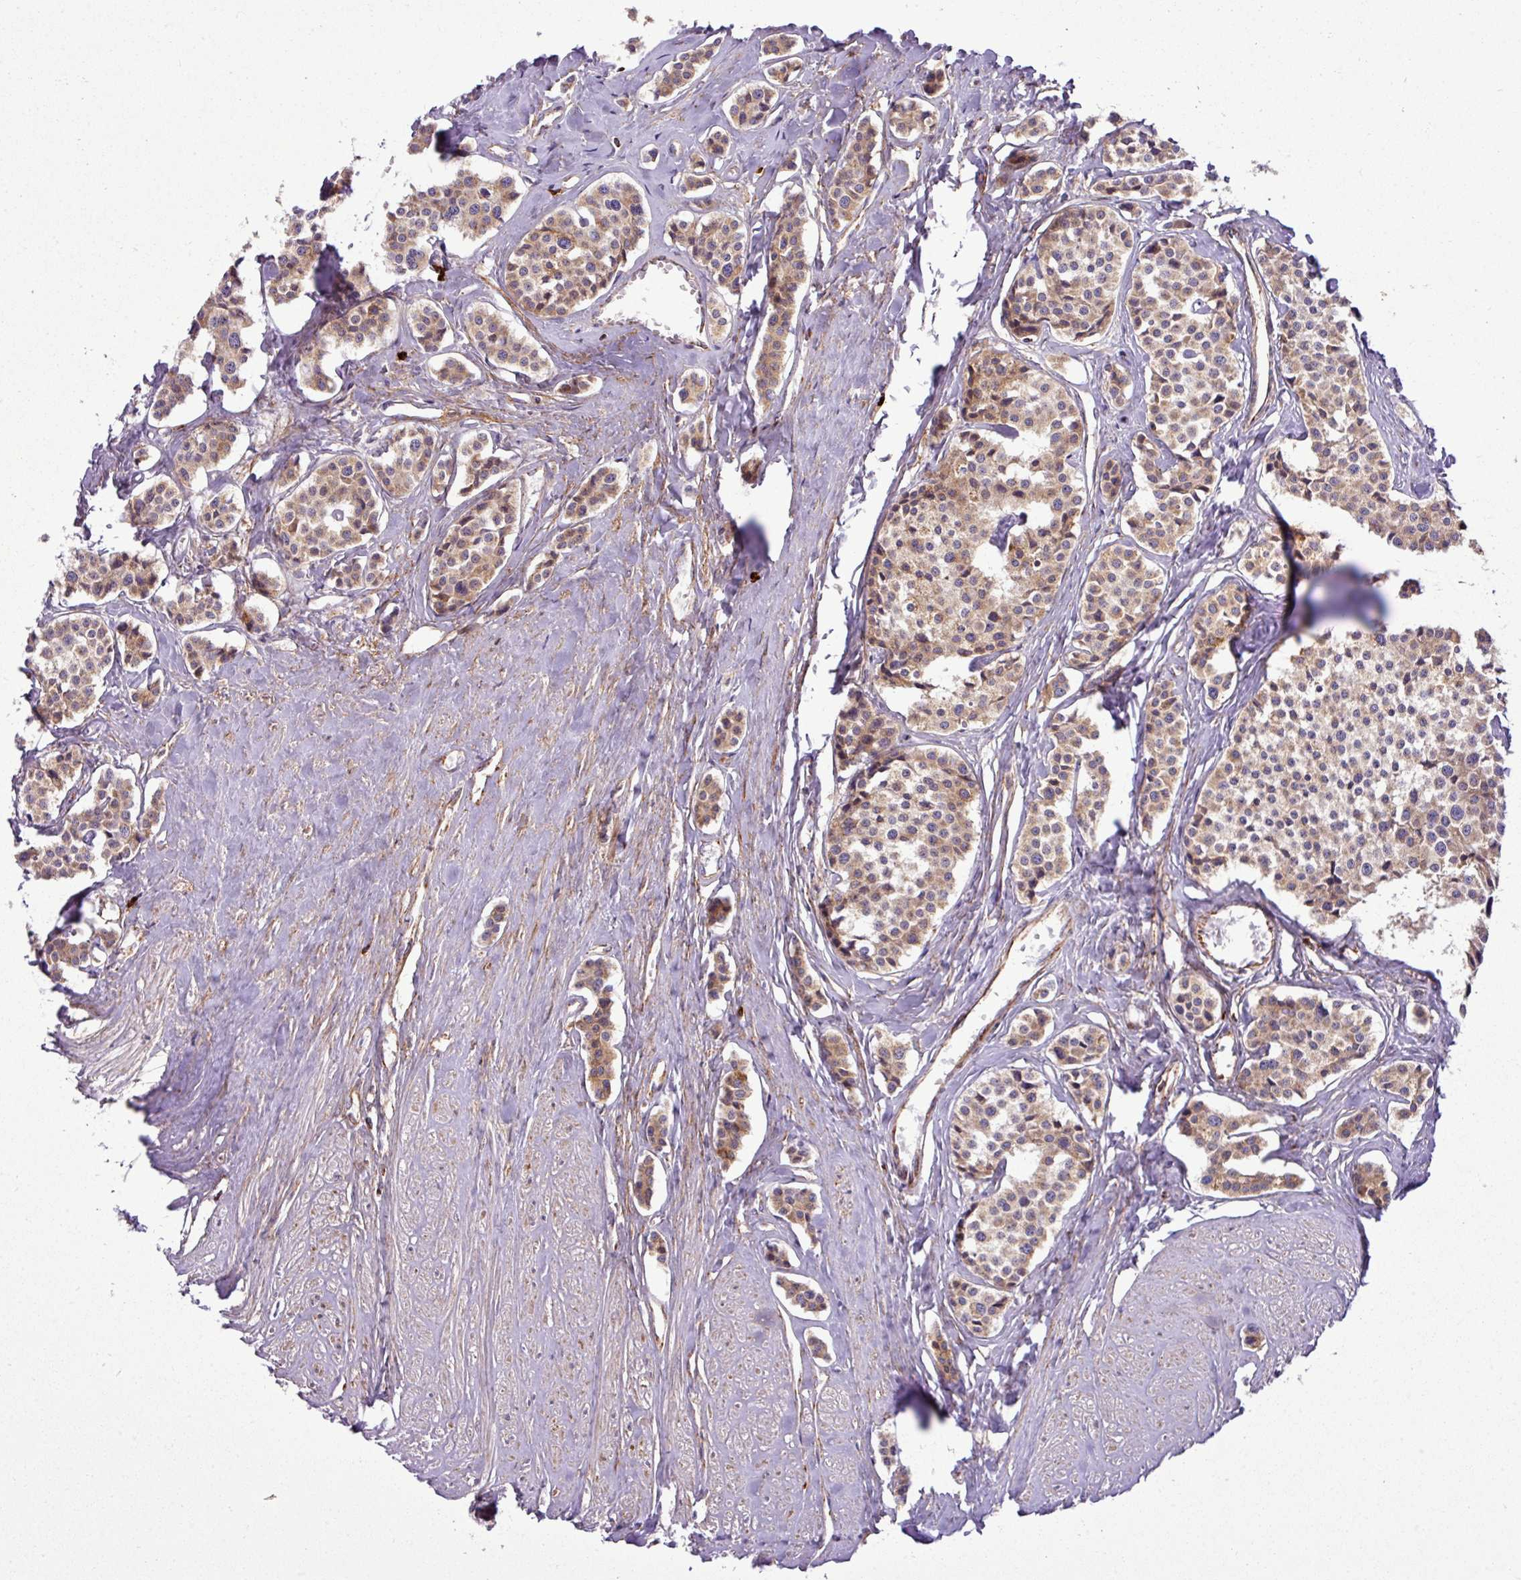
{"staining": {"intensity": "moderate", "quantity": ">75%", "location": "cytoplasmic/membranous"}, "tissue": "carcinoid", "cell_type": "Tumor cells", "image_type": "cancer", "snomed": [{"axis": "morphology", "description": "Carcinoid, malignant, NOS"}, {"axis": "topography", "description": "Small intestine"}], "caption": "A histopathology image of carcinoid stained for a protein shows moderate cytoplasmic/membranous brown staining in tumor cells. Nuclei are stained in blue.", "gene": "ZNF569", "patient": {"sex": "male", "age": 60}}